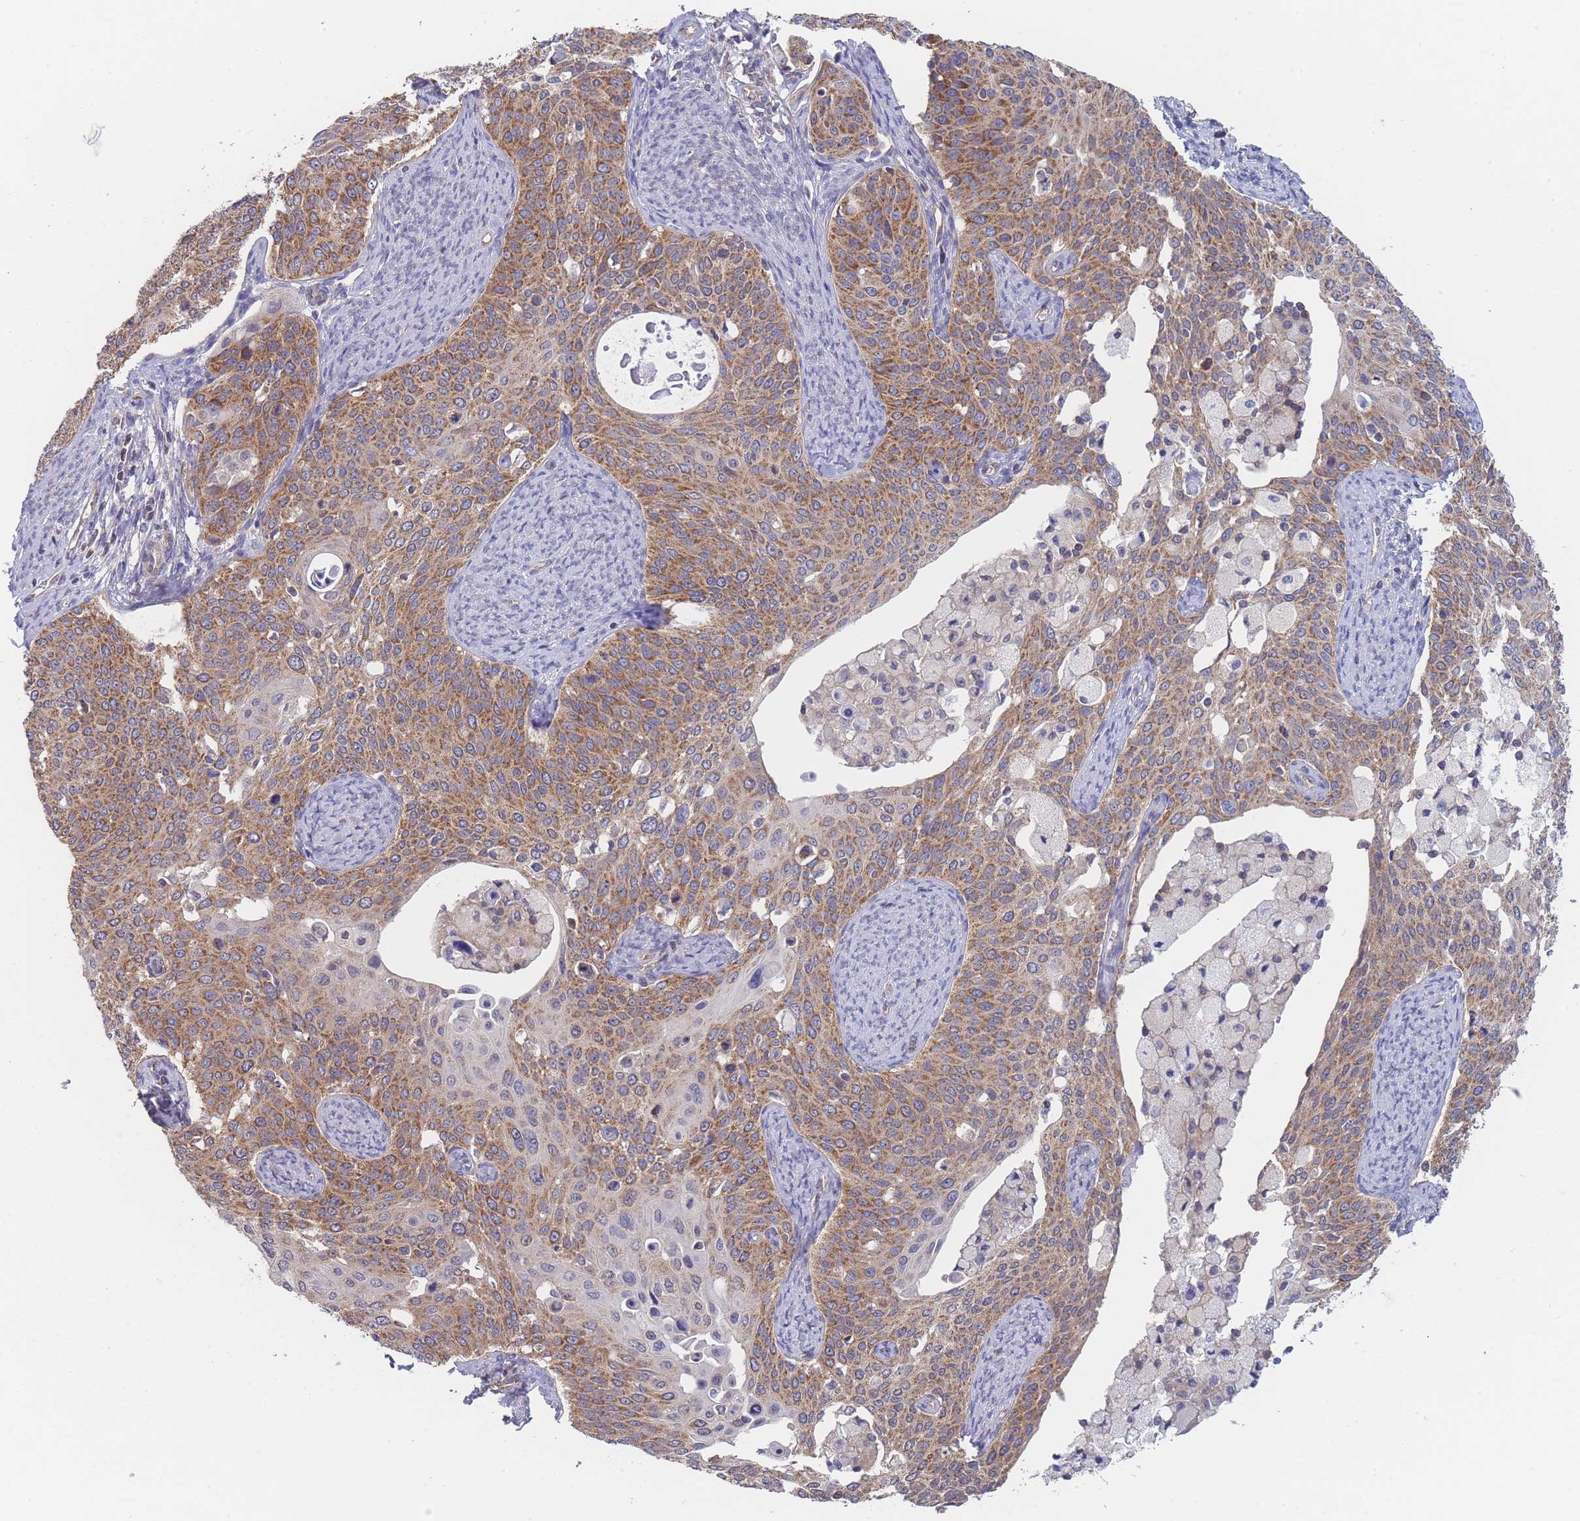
{"staining": {"intensity": "moderate", "quantity": ">75%", "location": "cytoplasmic/membranous"}, "tissue": "cervical cancer", "cell_type": "Tumor cells", "image_type": "cancer", "snomed": [{"axis": "morphology", "description": "Squamous cell carcinoma, NOS"}, {"axis": "topography", "description": "Cervix"}], "caption": "There is medium levels of moderate cytoplasmic/membranous staining in tumor cells of cervical cancer (squamous cell carcinoma), as demonstrated by immunohistochemical staining (brown color).", "gene": "MRPS18B", "patient": {"sex": "female", "age": 44}}